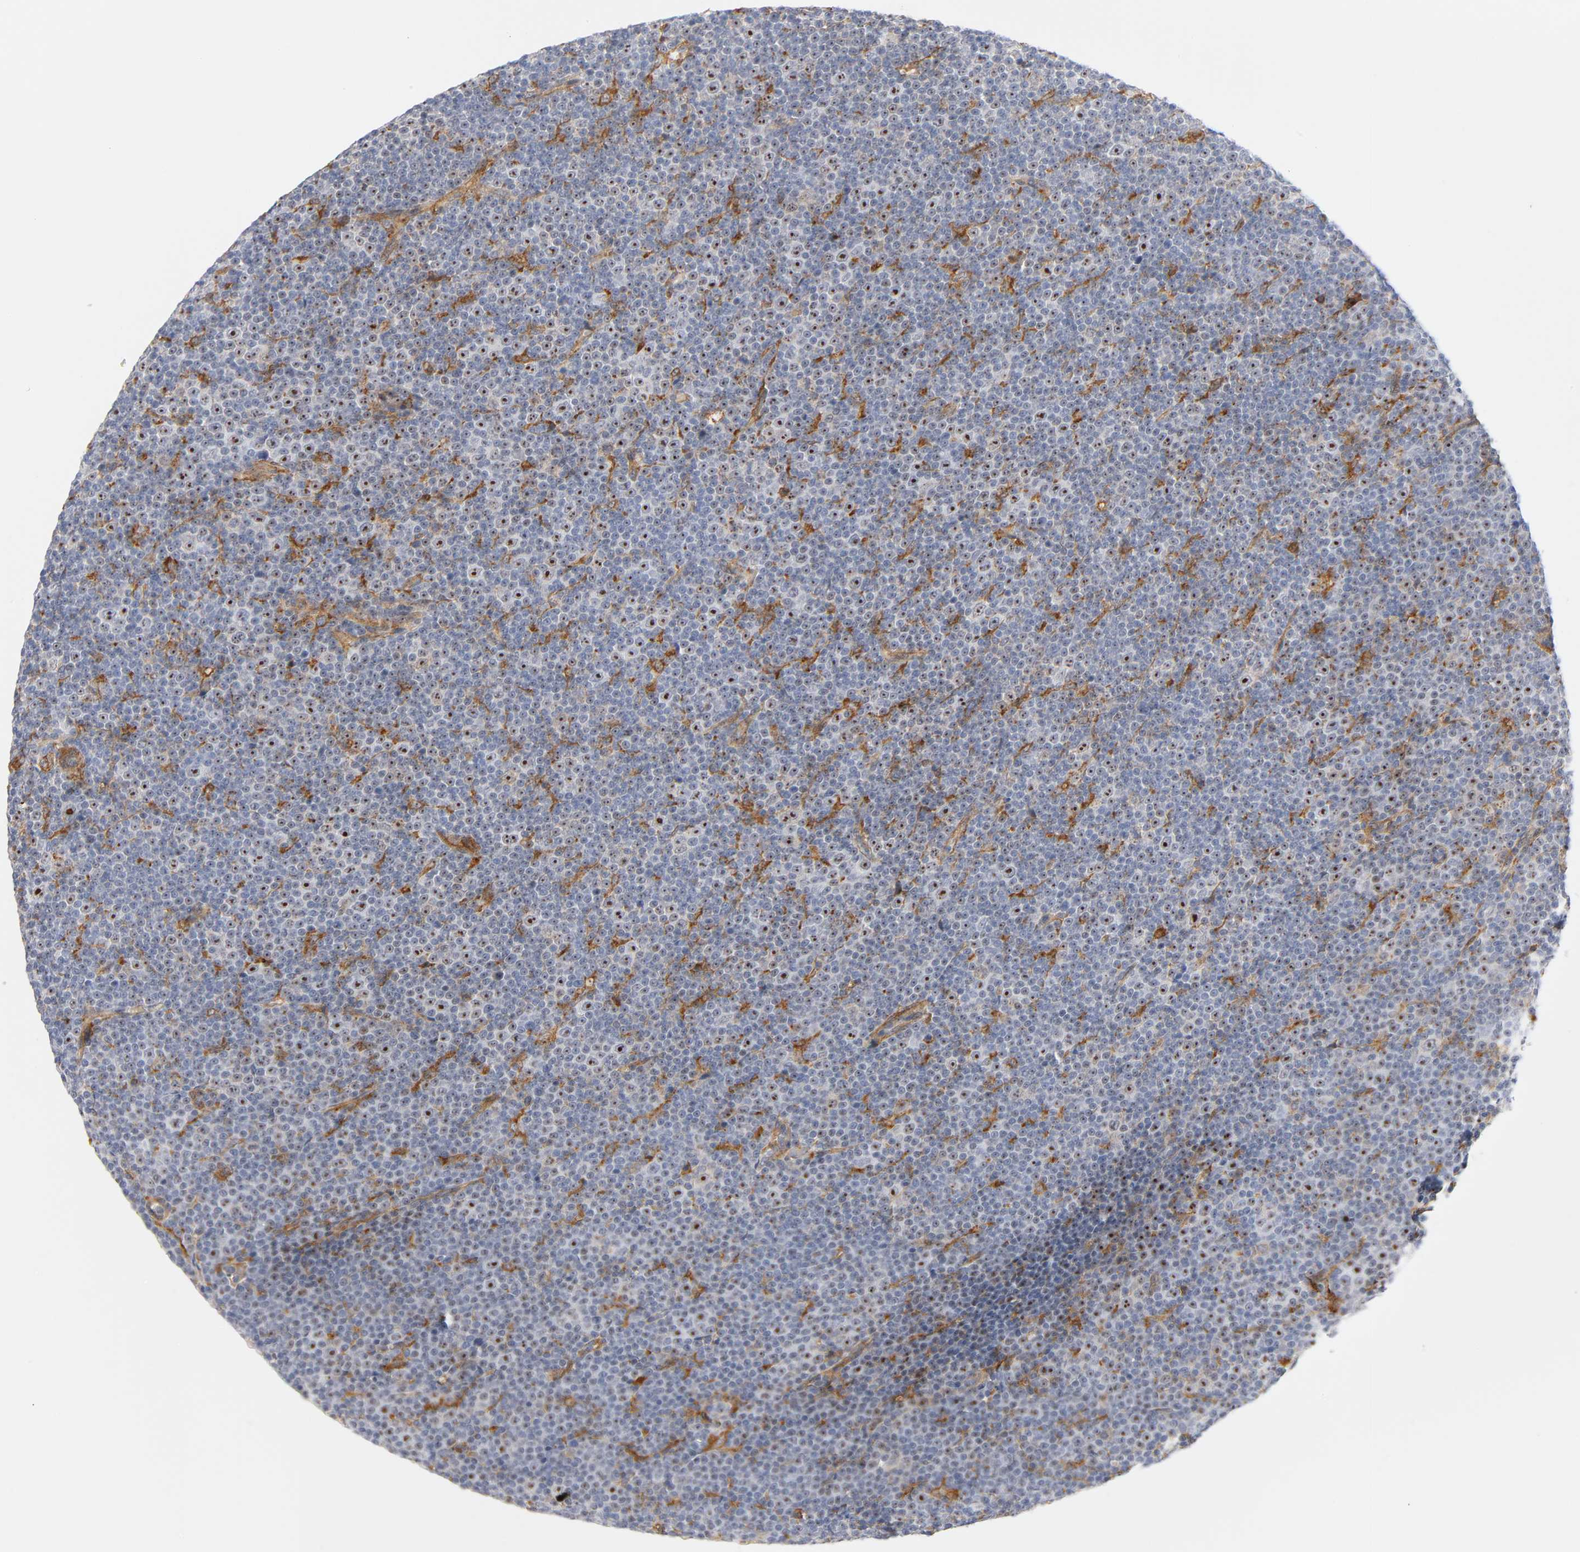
{"staining": {"intensity": "strong", "quantity": "25%-75%", "location": "cytoplasmic/membranous,nuclear"}, "tissue": "lymphoma", "cell_type": "Tumor cells", "image_type": "cancer", "snomed": [{"axis": "morphology", "description": "Malignant lymphoma, non-Hodgkin's type, Low grade"}, {"axis": "topography", "description": "Lymph node"}], "caption": "Strong cytoplasmic/membranous and nuclear positivity is present in approximately 25%-75% of tumor cells in lymphoma.", "gene": "PLD1", "patient": {"sex": "female", "age": 67}}